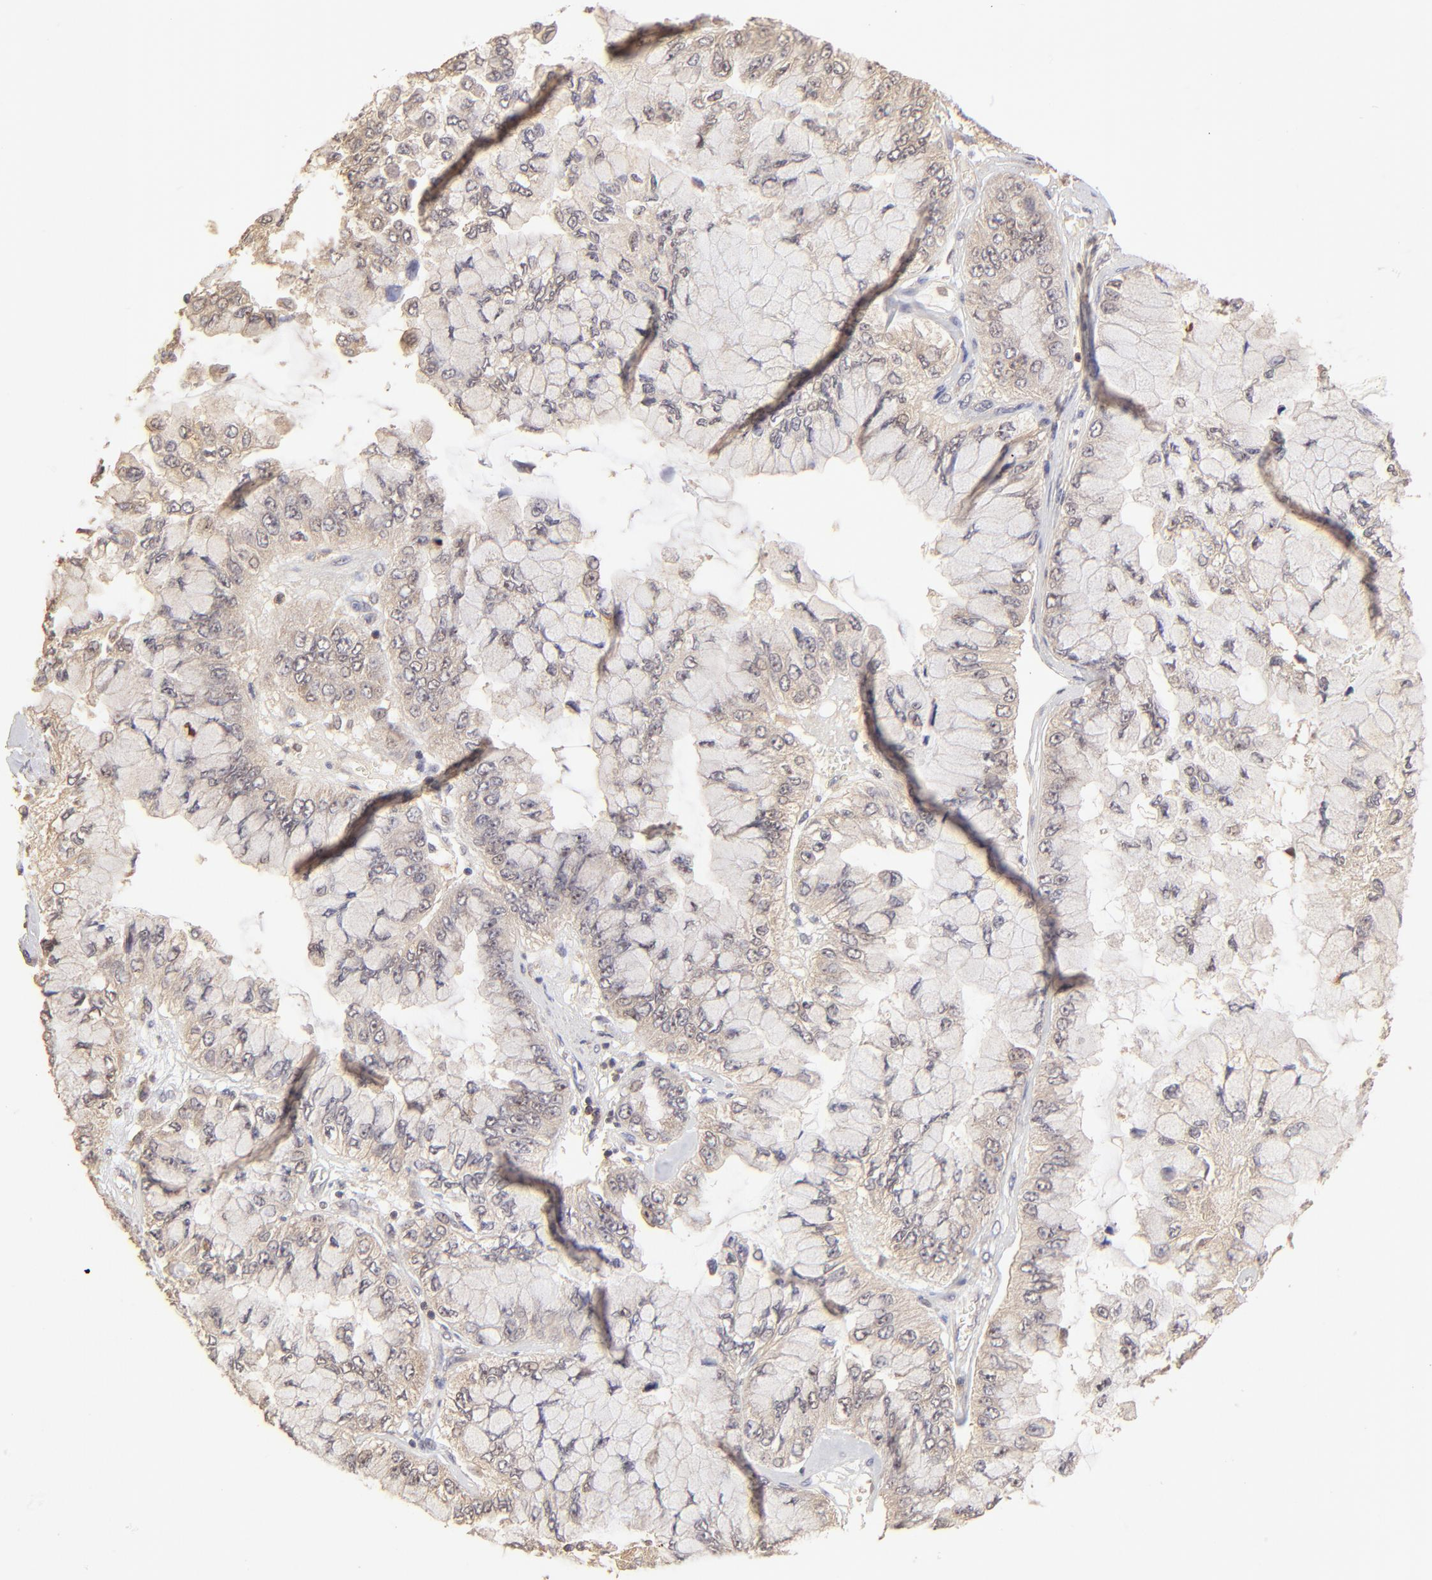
{"staining": {"intensity": "weak", "quantity": ">75%", "location": "cytoplasmic/membranous"}, "tissue": "liver cancer", "cell_type": "Tumor cells", "image_type": "cancer", "snomed": [{"axis": "morphology", "description": "Cholangiocarcinoma"}, {"axis": "topography", "description": "Liver"}], "caption": "Liver cancer (cholangiocarcinoma) stained for a protein reveals weak cytoplasmic/membranous positivity in tumor cells.", "gene": "STON2", "patient": {"sex": "female", "age": 79}}